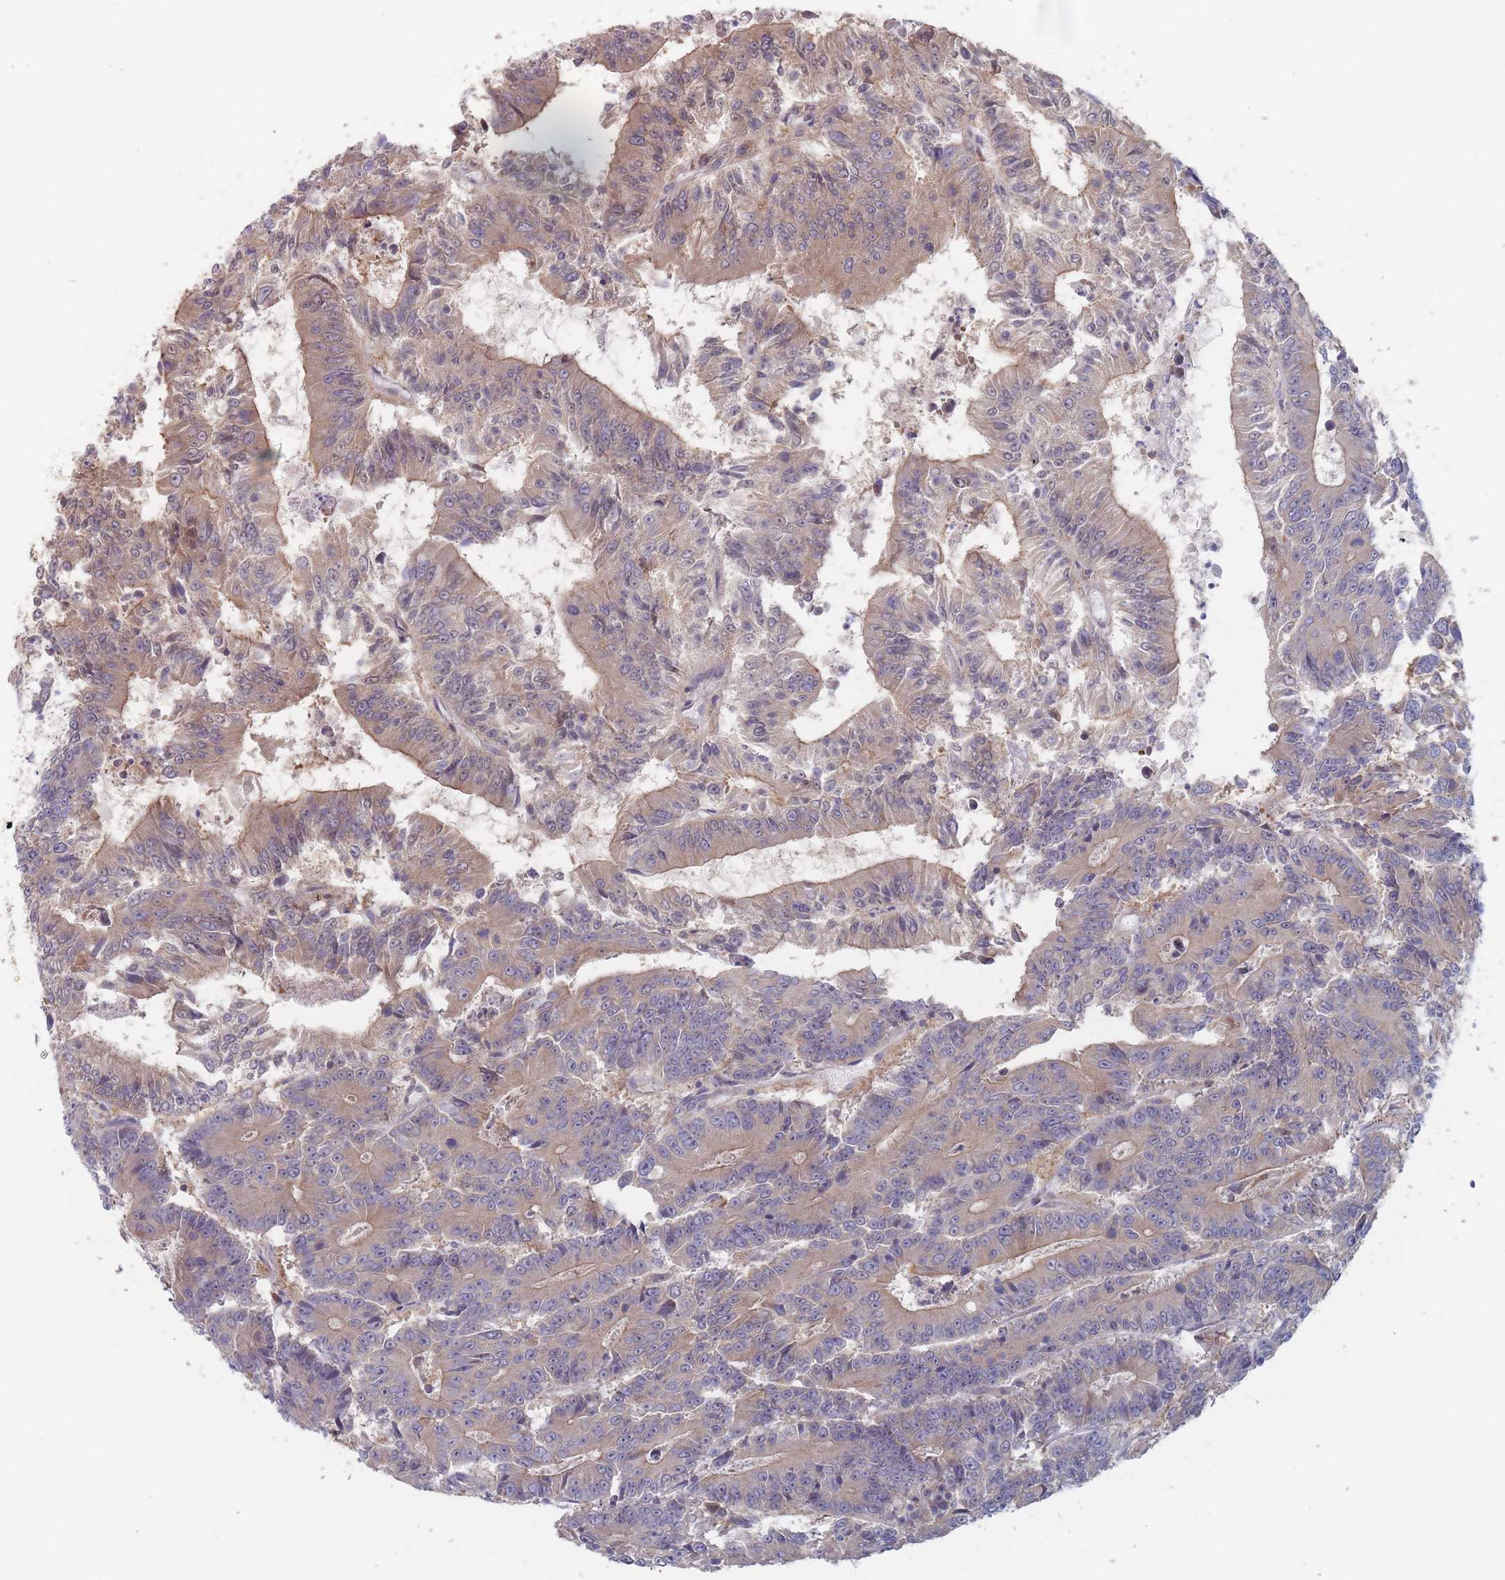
{"staining": {"intensity": "moderate", "quantity": "25%-75%", "location": "cytoplasmic/membranous"}, "tissue": "colorectal cancer", "cell_type": "Tumor cells", "image_type": "cancer", "snomed": [{"axis": "morphology", "description": "Adenocarcinoma, NOS"}, {"axis": "topography", "description": "Colon"}], "caption": "This is an image of immunohistochemistry (IHC) staining of adenocarcinoma (colorectal), which shows moderate positivity in the cytoplasmic/membranous of tumor cells.", "gene": "EFCC1", "patient": {"sex": "male", "age": 83}}